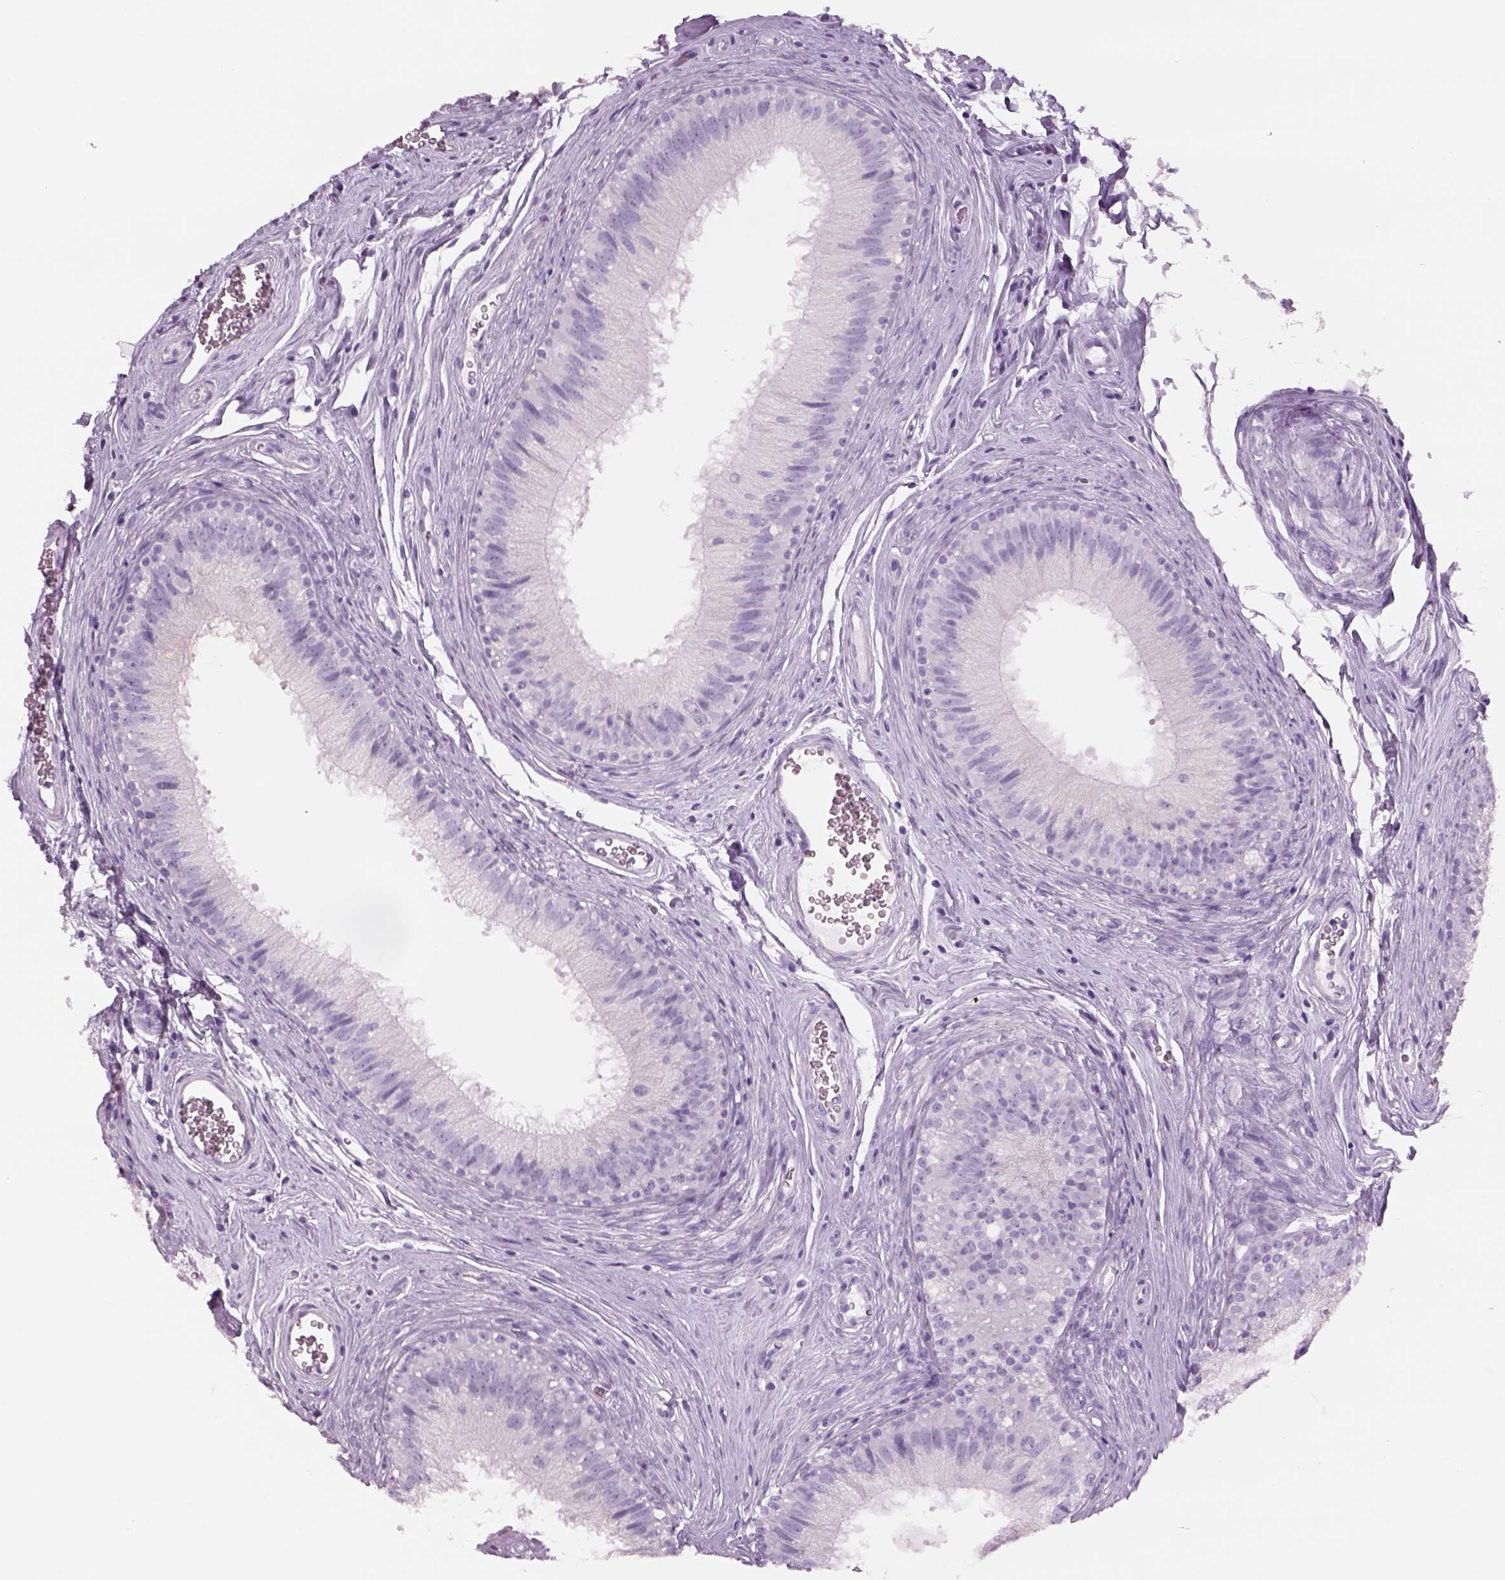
{"staining": {"intensity": "negative", "quantity": "none", "location": "none"}, "tissue": "epididymis", "cell_type": "Glandular cells", "image_type": "normal", "snomed": [{"axis": "morphology", "description": "Normal tissue, NOS"}, {"axis": "topography", "description": "Epididymis"}], "caption": "Immunohistochemistry (IHC) micrograph of unremarkable epididymis: epididymis stained with DAB reveals no significant protein positivity in glandular cells.", "gene": "RHO", "patient": {"sex": "male", "age": 37}}